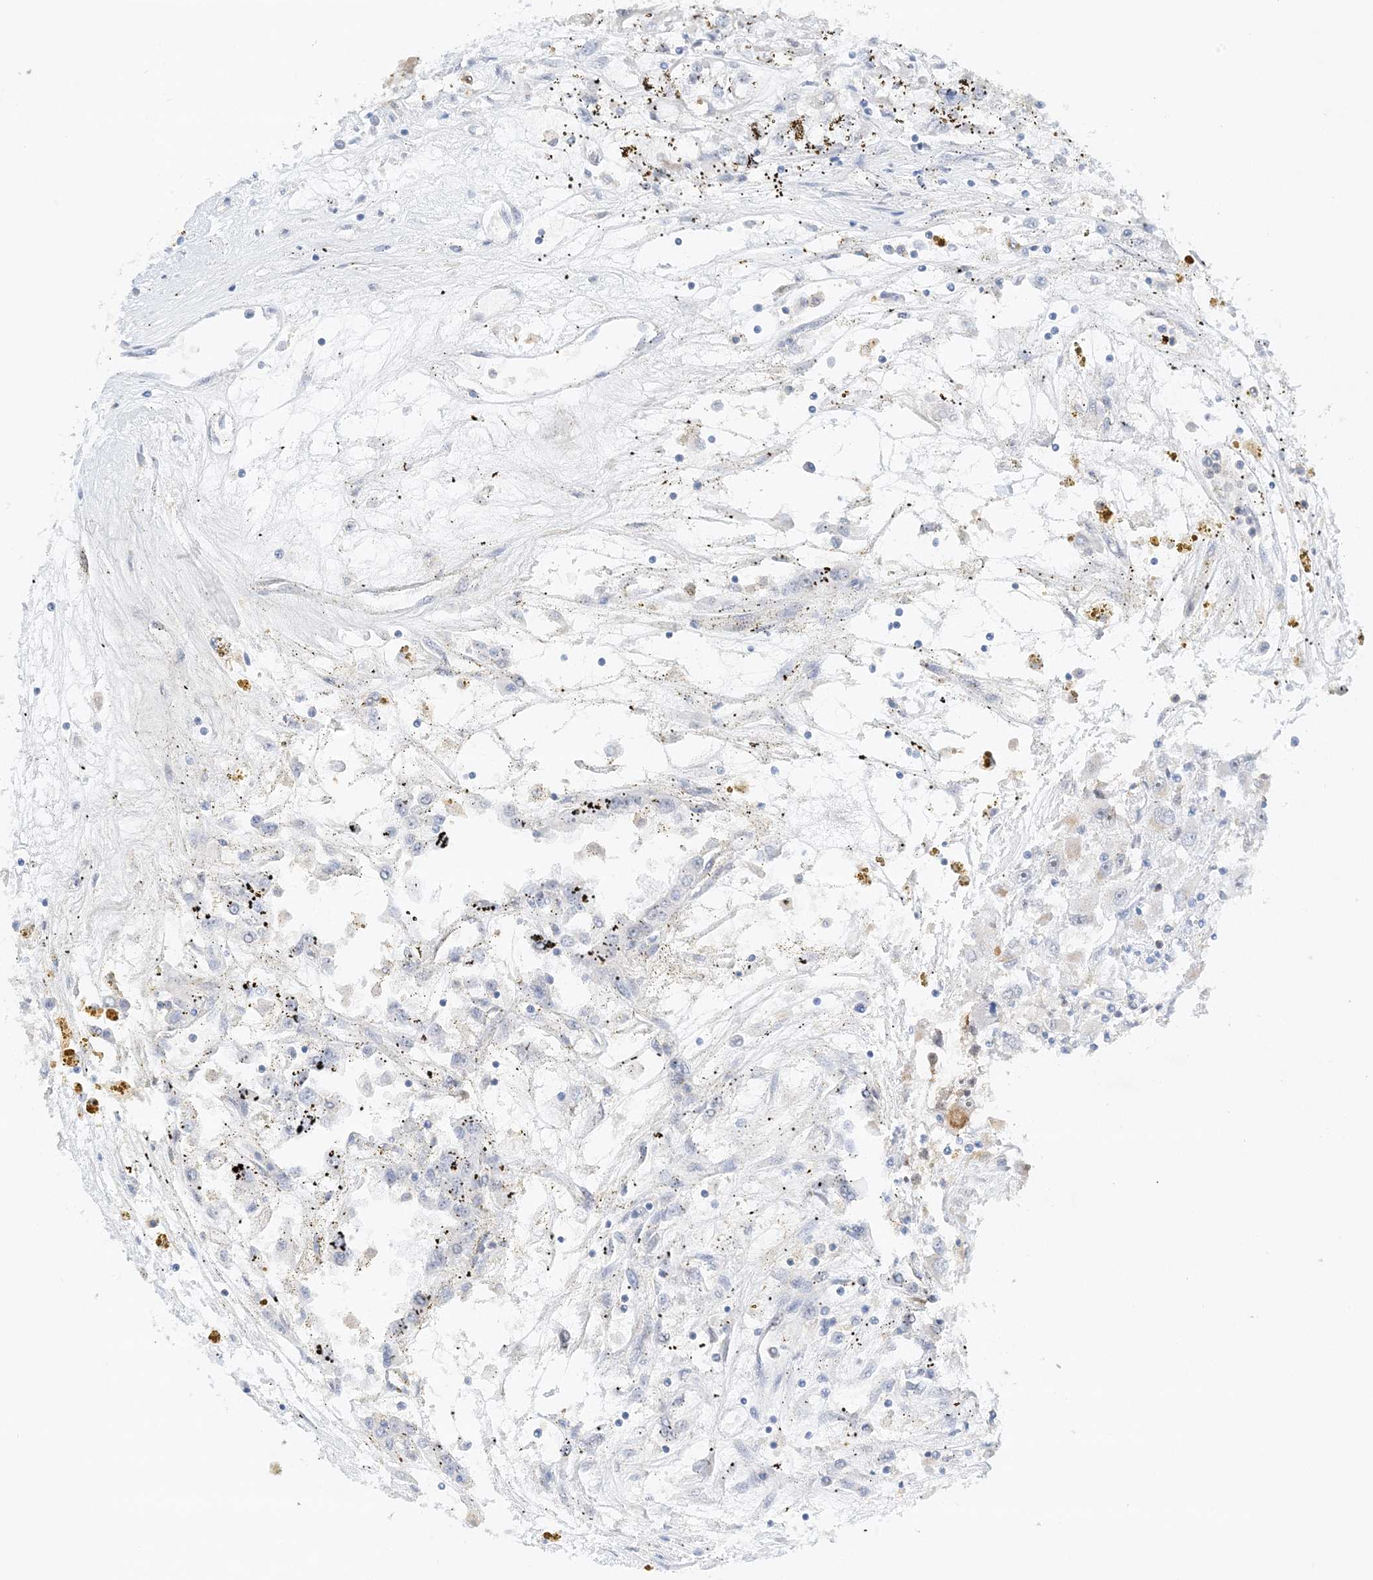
{"staining": {"intensity": "negative", "quantity": "none", "location": "none"}, "tissue": "renal cancer", "cell_type": "Tumor cells", "image_type": "cancer", "snomed": [{"axis": "morphology", "description": "Adenocarcinoma, NOS"}, {"axis": "topography", "description": "Kidney"}], "caption": "Tumor cells are negative for brown protein staining in renal adenocarcinoma. (Stains: DAB IHC with hematoxylin counter stain, Microscopy: brightfield microscopy at high magnification).", "gene": "KIFBP", "patient": {"sex": "female", "age": 52}}